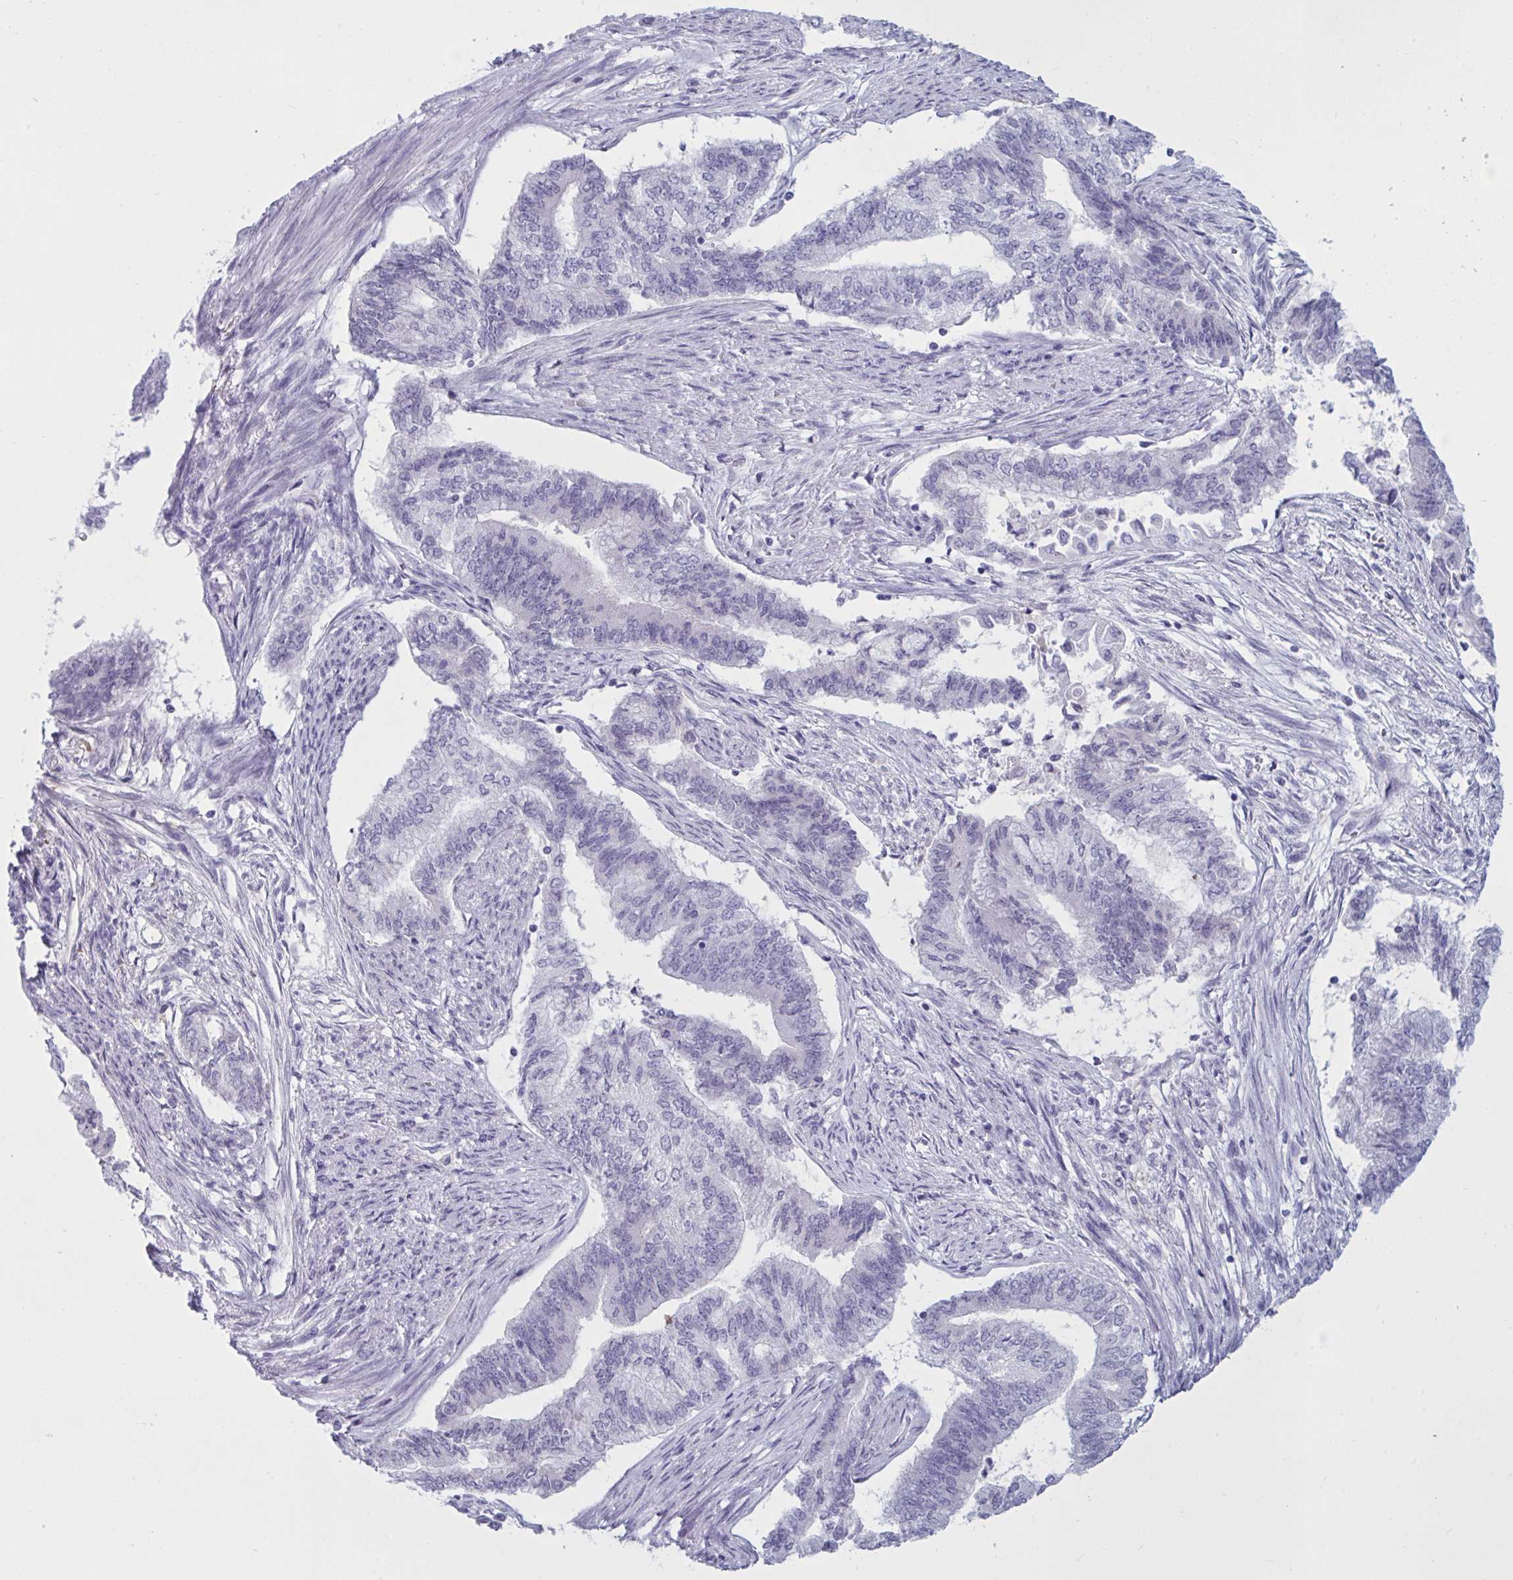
{"staining": {"intensity": "negative", "quantity": "none", "location": "none"}, "tissue": "endometrial cancer", "cell_type": "Tumor cells", "image_type": "cancer", "snomed": [{"axis": "morphology", "description": "Adenocarcinoma, NOS"}, {"axis": "topography", "description": "Endometrium"}], "caption": "Immunohistochemical staining of adenocarcinoma (endometrial) demonstrates no significant expression in tumor cells.", "gene": "OR1L3", "patient": {"sex": "female", "age": 65}}